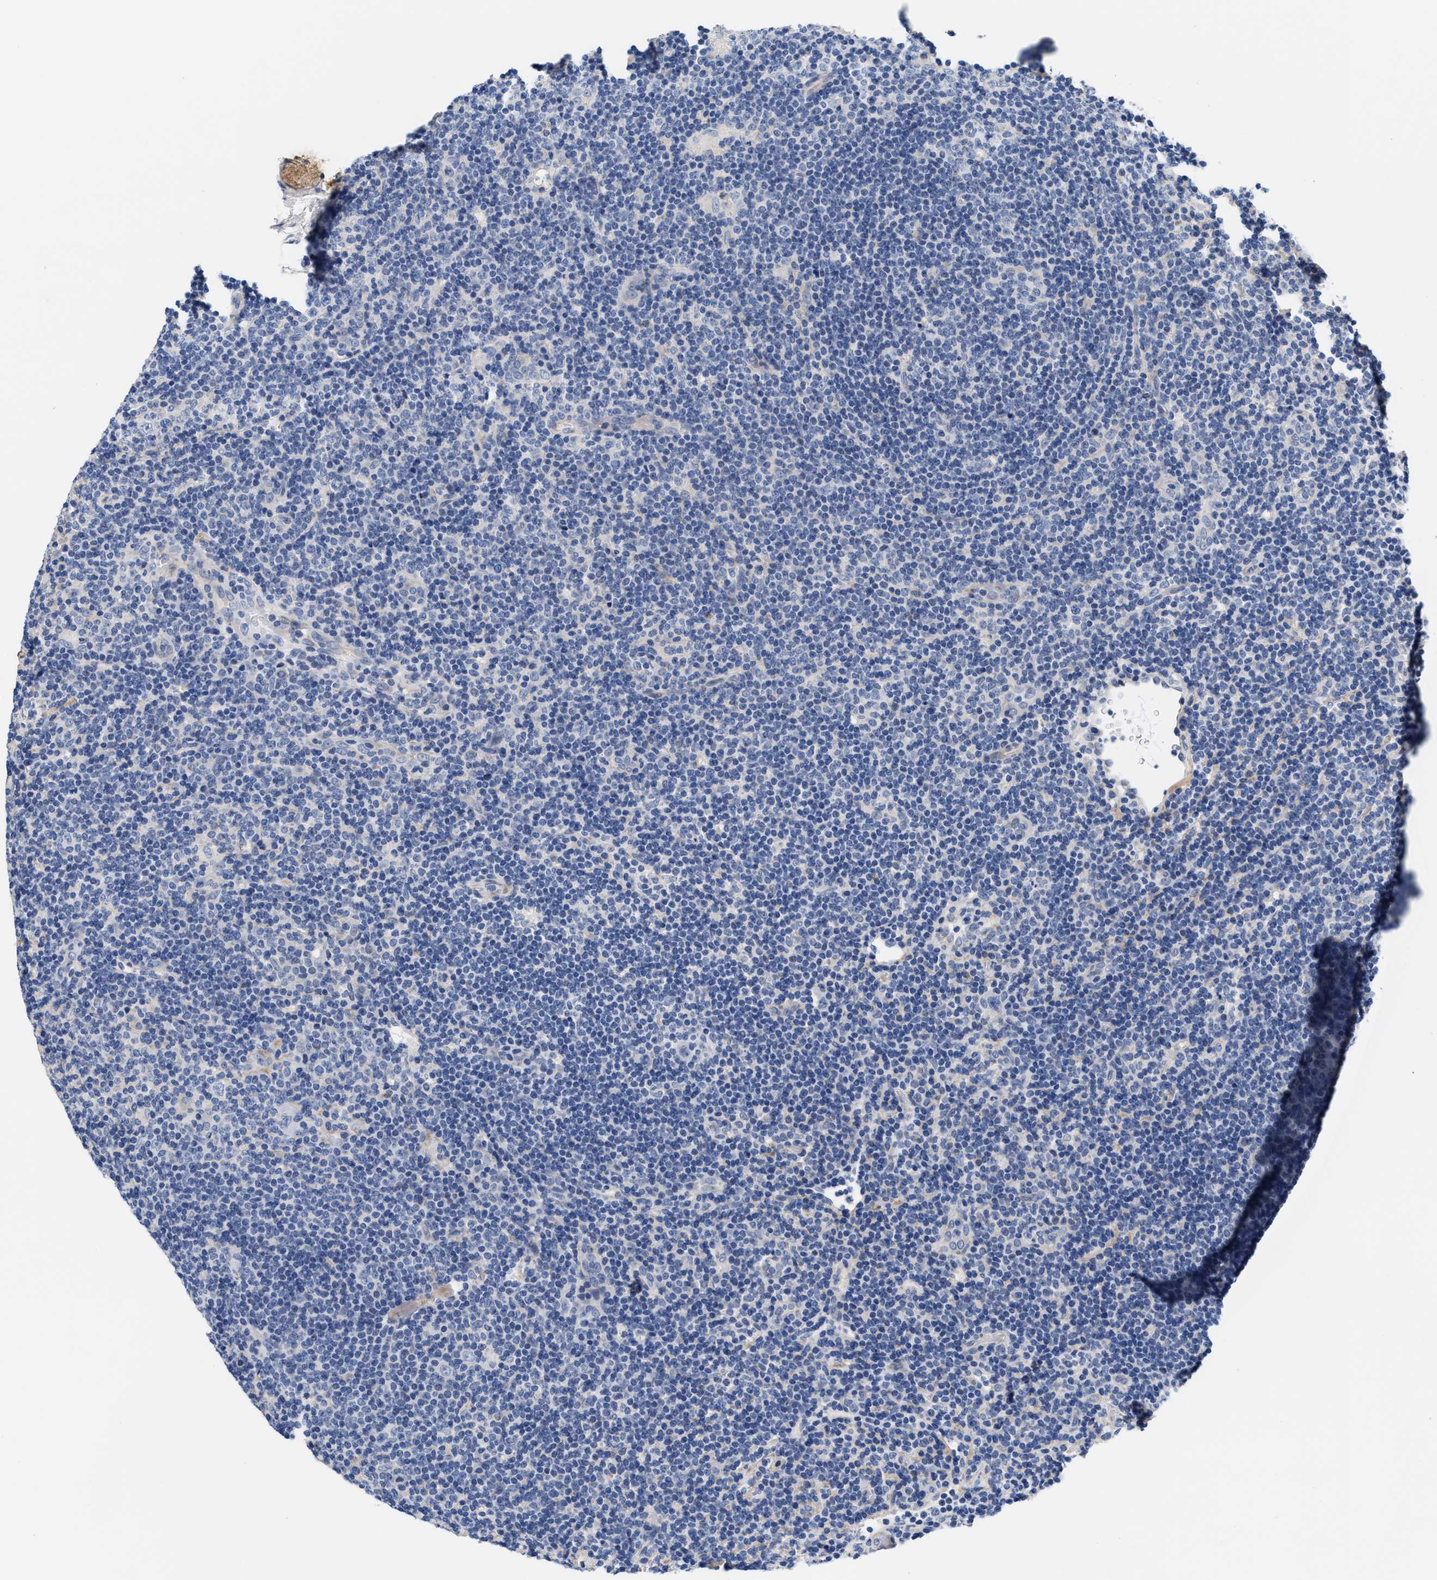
{"staining": {"intensity": "negative", "quantity": "none", "location": "none"}, "tissue": "lymphoma", "cell_type": "Tumor cells", "image_type": "cancer", "snomed": [{"axis": "morphology", "description": "Hodgkin's disease, NOS"}, {"axis": "topography", "description": "Lymph node"}], "caption": "Immunohistochemical staining of Hodgkin's disease demonstrates no significant positivity in tumor cells.", "gene": "ACTL7B", "patient": {"sex": "female", "age": 57}}